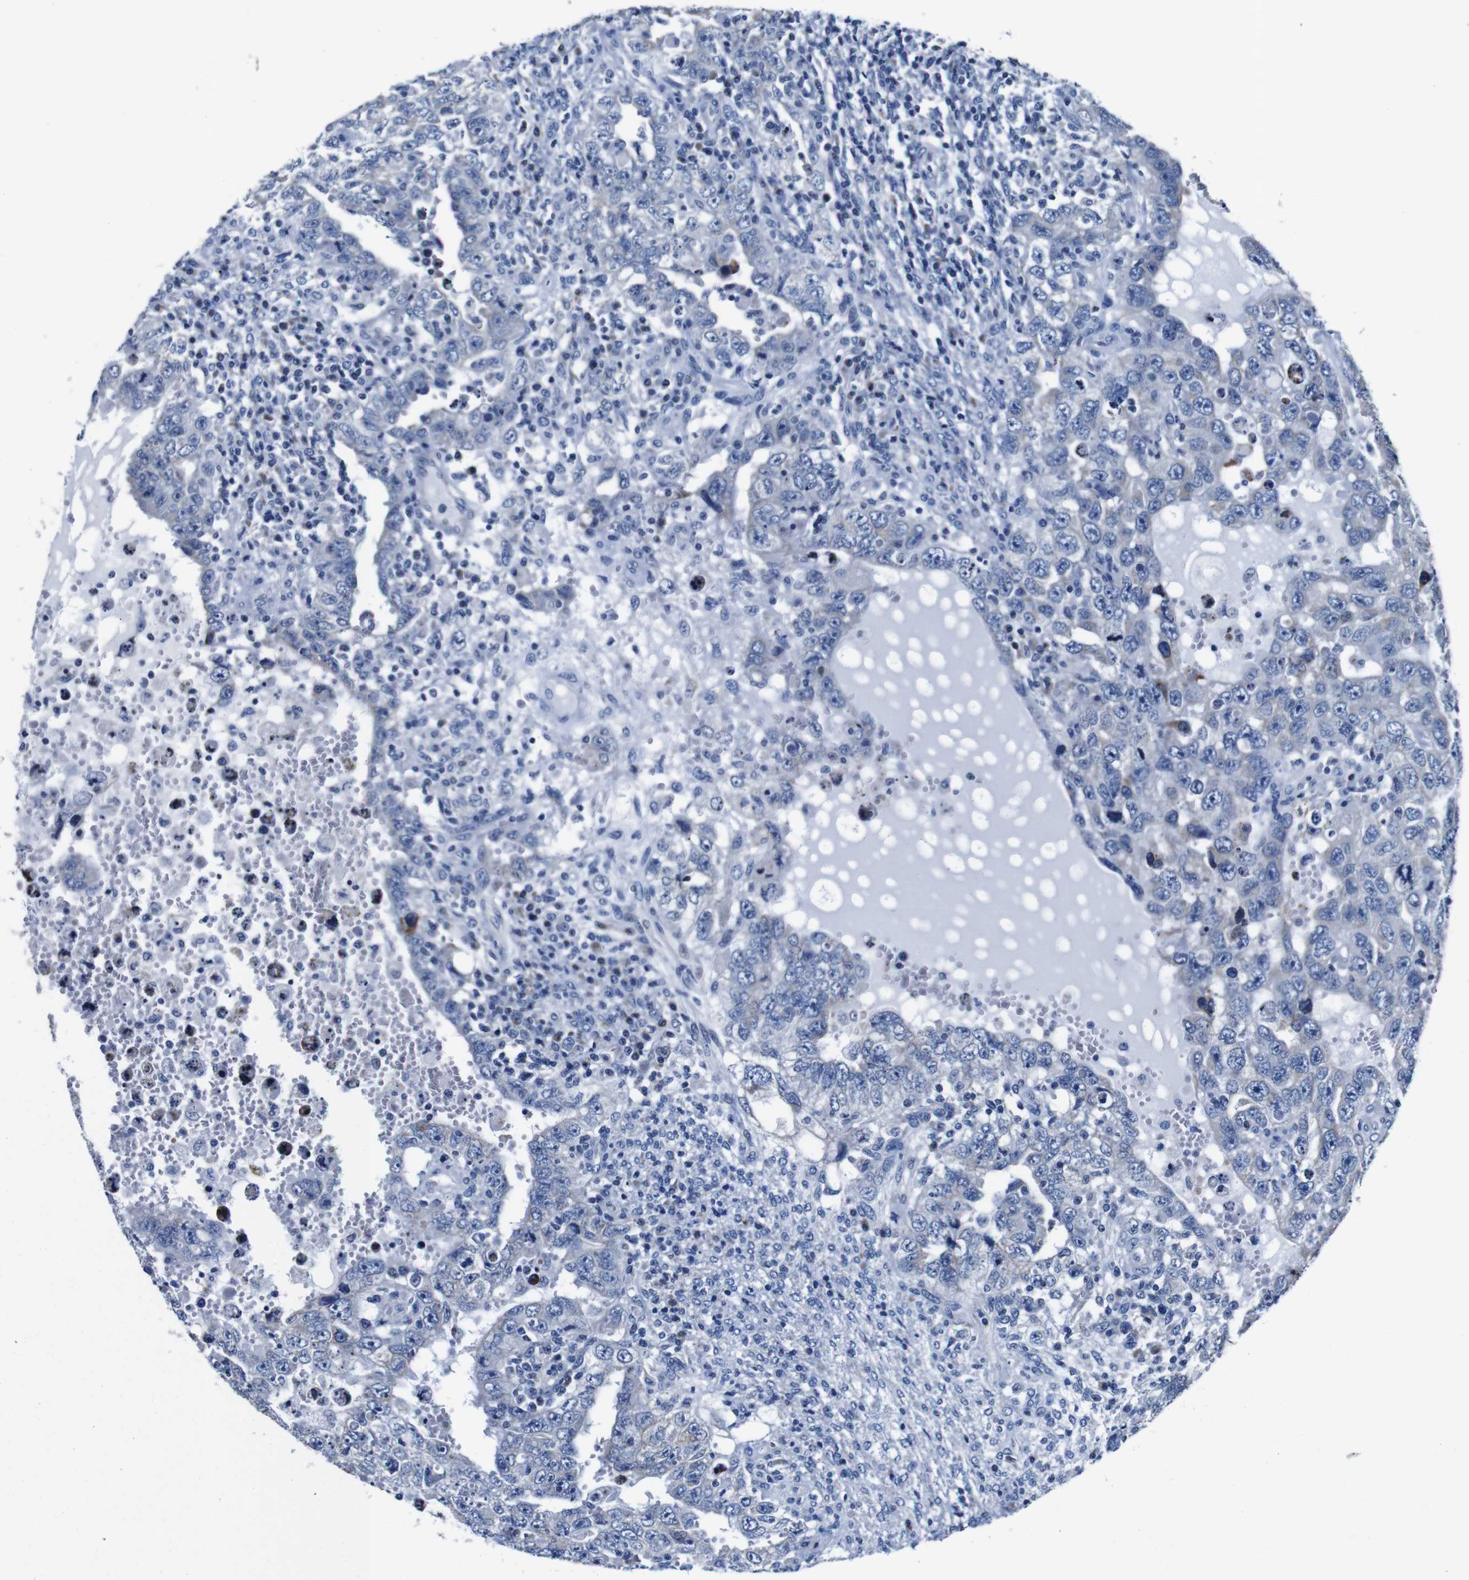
{"staining": {"intensity": "negative", "quantity": "none", "location": "none"}, "tissue": "testis cancer", "cell_type": "Tumor cells", "image_type": "cancer", "snomed": [{"axis": "morphology", "description": "Carcinoma, Embryonal, NOS"}, {"axis": "topography", "description": "Testis"}], "caption": "A high-resolution photomicrograph shows immunohistochemistry staining of testis embryonal carcinoma, which displays no significant expression in tumor cells. Nuclei are stained in blue.", "gene": "SNX19", "patient": {"sex": "male", "age": 26}}